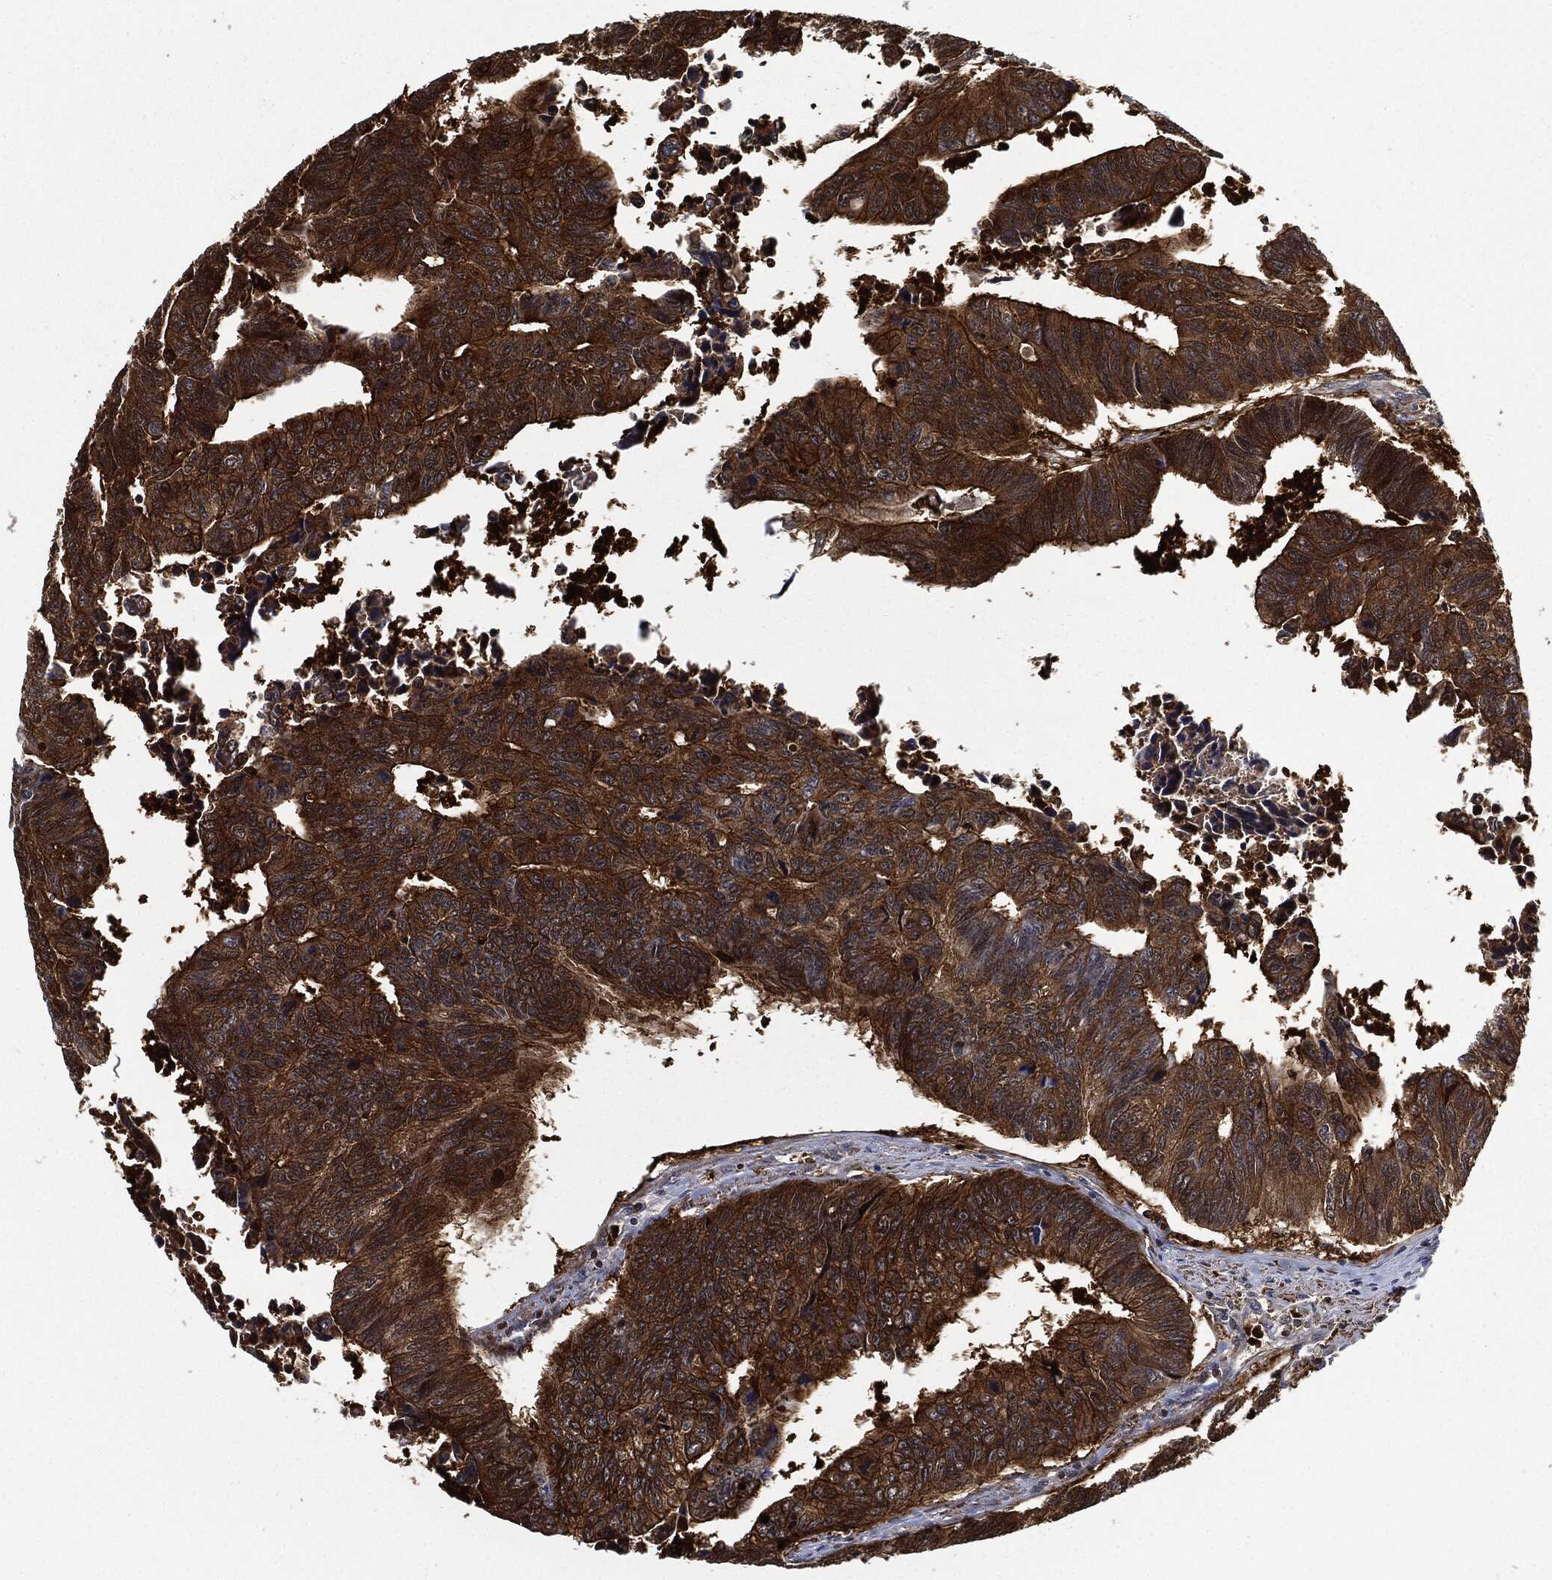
{"staining": {"intensity": "strong", "quantity": ">75%", "location": "cytoplasmic/membranous"}, "tissue": "colorectal cancer", "cell_type": "Tumor cells", "image_type": "cancer", "snomed": [{"axis": "morphology", "description": "Adenocarcinoma, NOS"}, {"axis": "topography", "description": "Rectum"}], "caption": "Colorectal cancer (adenocarcinoma) stained with immunohistochemistry (IHC) shows strong cytoplasmic/membranous expression in approximately >75% of tumor cells.", "gene": "PRDX2", "patient": {"sex": "female", "age": 85}}